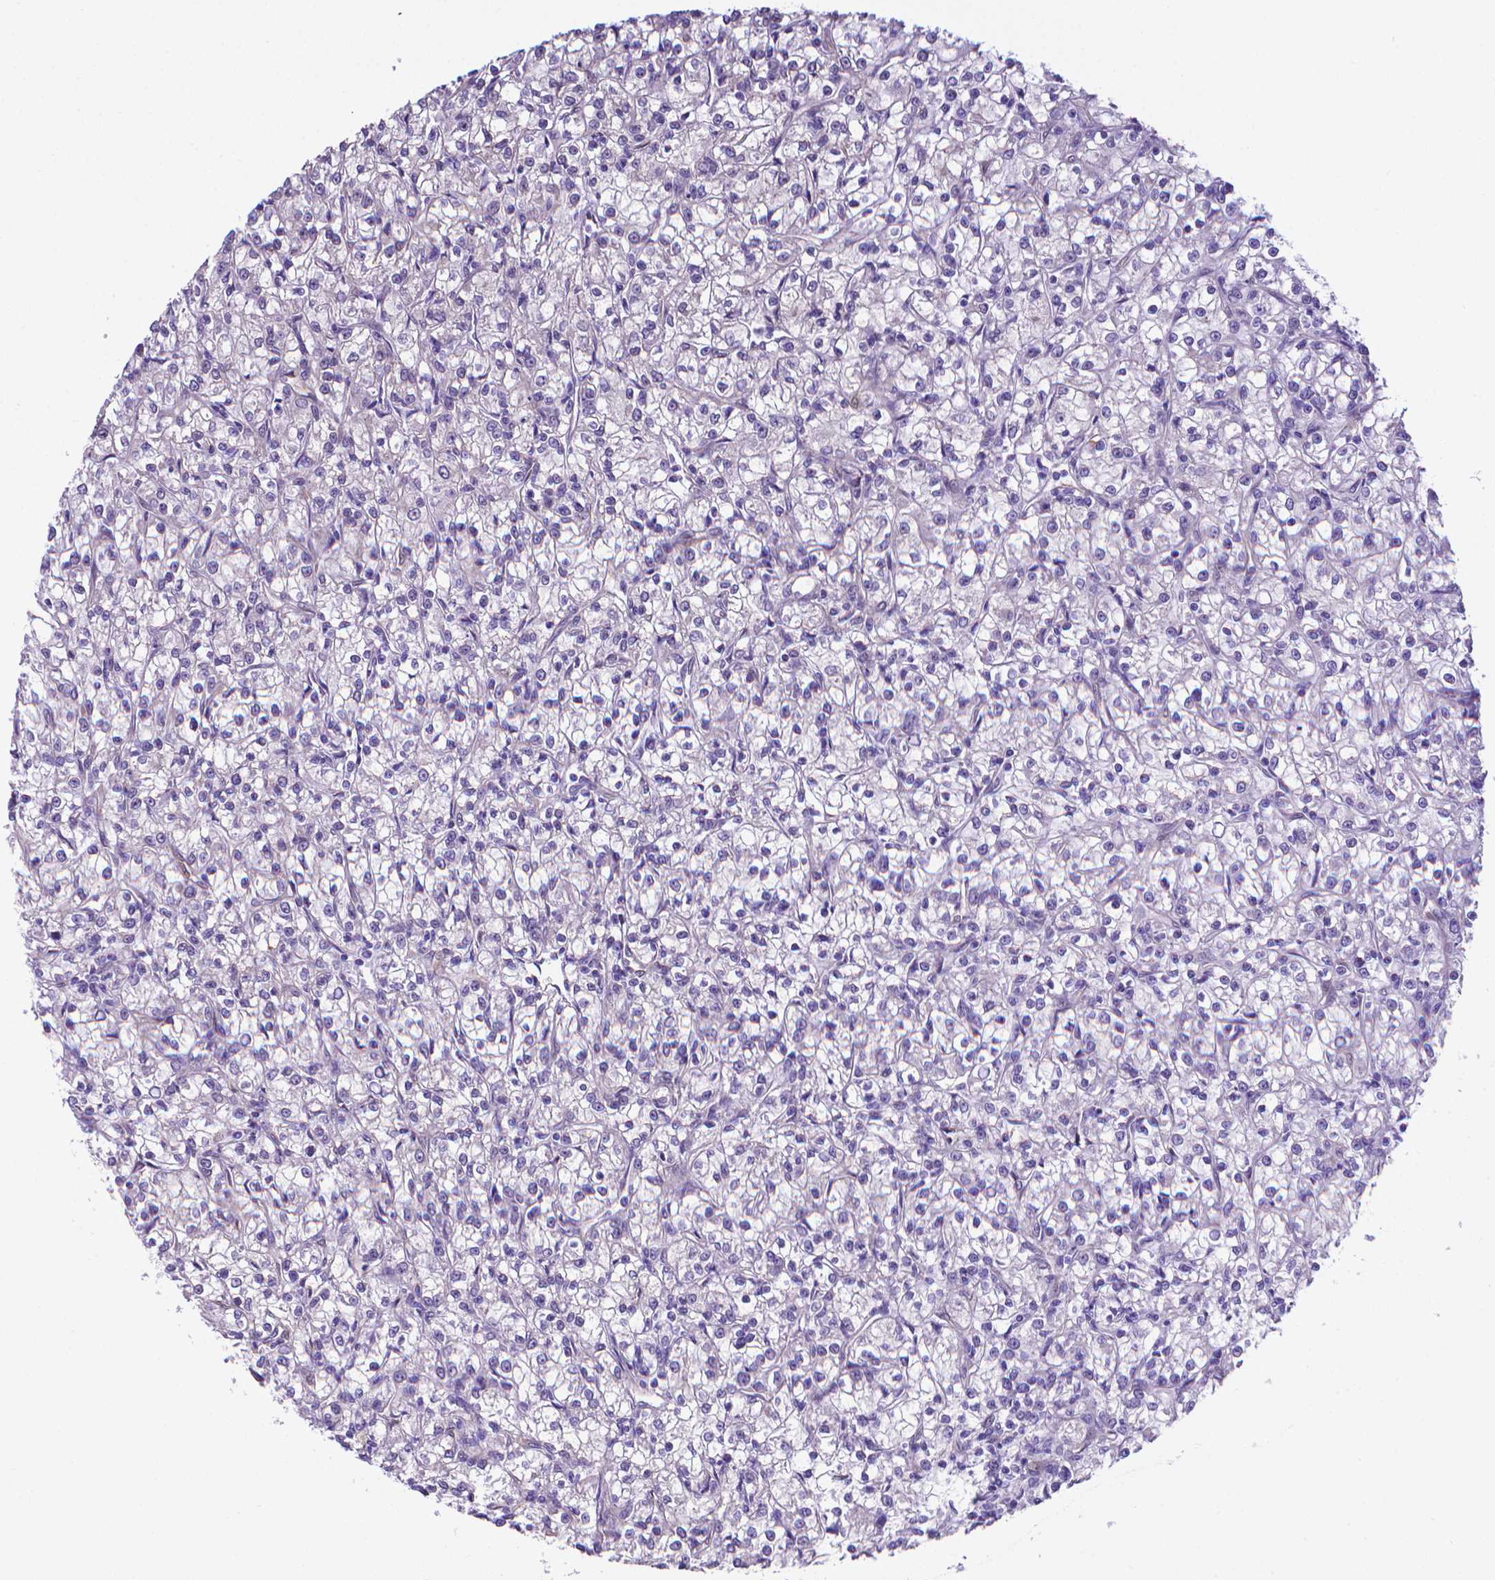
{"staining": {"intensity": "negative", "quantity": "none", "location": "none"}, "tissue": "renal cancer", "cell_type": "Tumor cells", "image_type": "cancer", "snomed": [{"axis": "morphology", "description": "Adenocarcinoma, NOS"}, {"axis": "topography", "description": "Kidney"}], "caption": "This is a image of immunohistochemistry (IHC) staining of renal cancer (adenocarcinoma), which shows no positivity in tumor cells. Brightfield microscopy of immunohistochemistry stained with DAB (brown) and hematoxylin (blue), captured at high magnification.", "gene": "CLIC4", "patient": {"sex": "female", "age": 59}}